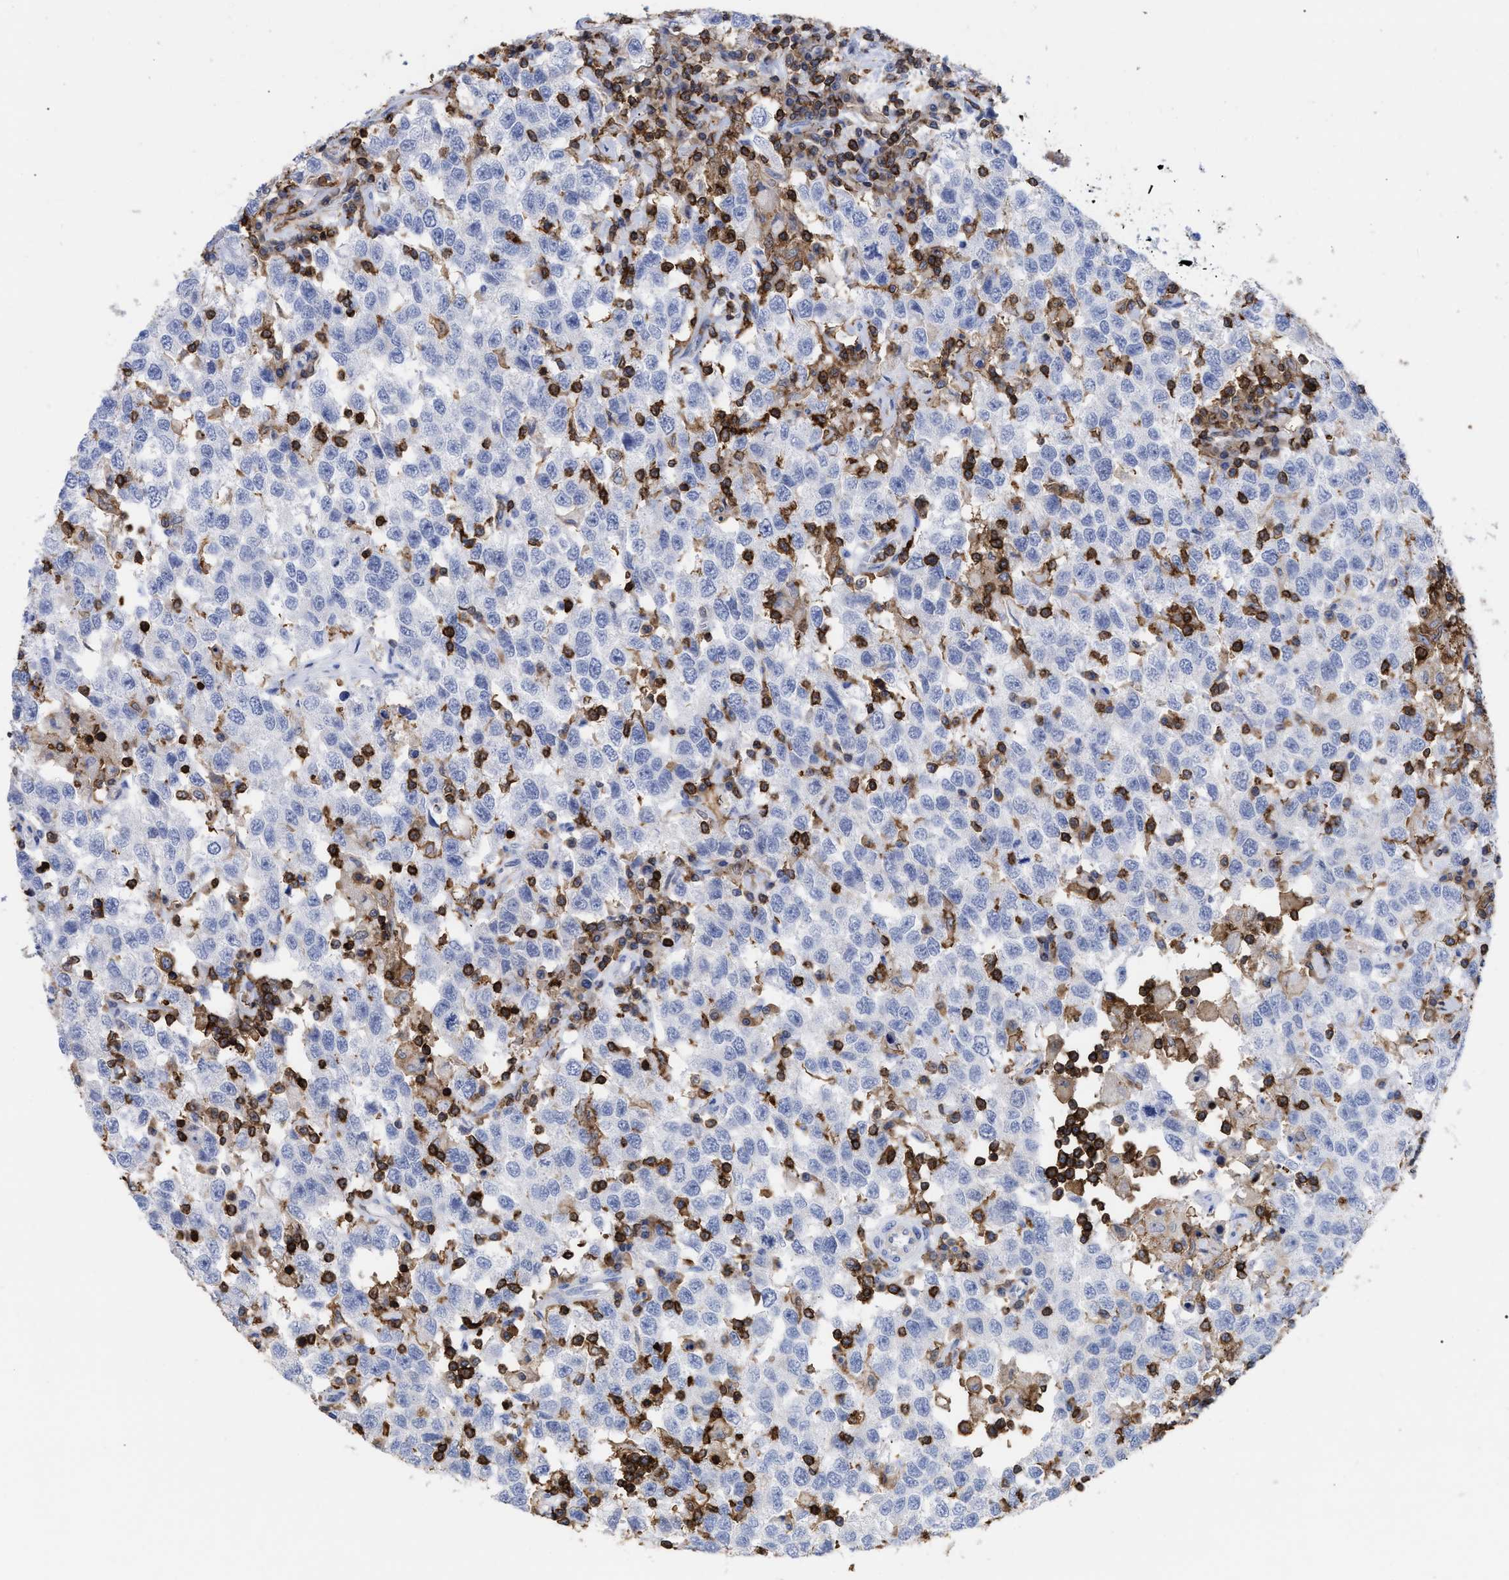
{"staining": {"intensity": "negative", "quantity": "none", "location": "none"}, "tissue": "testis cancer", "cell_type": "Tumor cells", "image_type": "cancer", "snomed": [{"axis": "morphology", "description": "Seminoma, NOS"}, {"axis": "topography", "description": "Testis"}], "caption": "Histopathology image shows no protein staining in tumor cells of testis cancer (seminoma) tissue.", "gene": "HCLS1", "patient": {"sex": "male", "age": 41}}